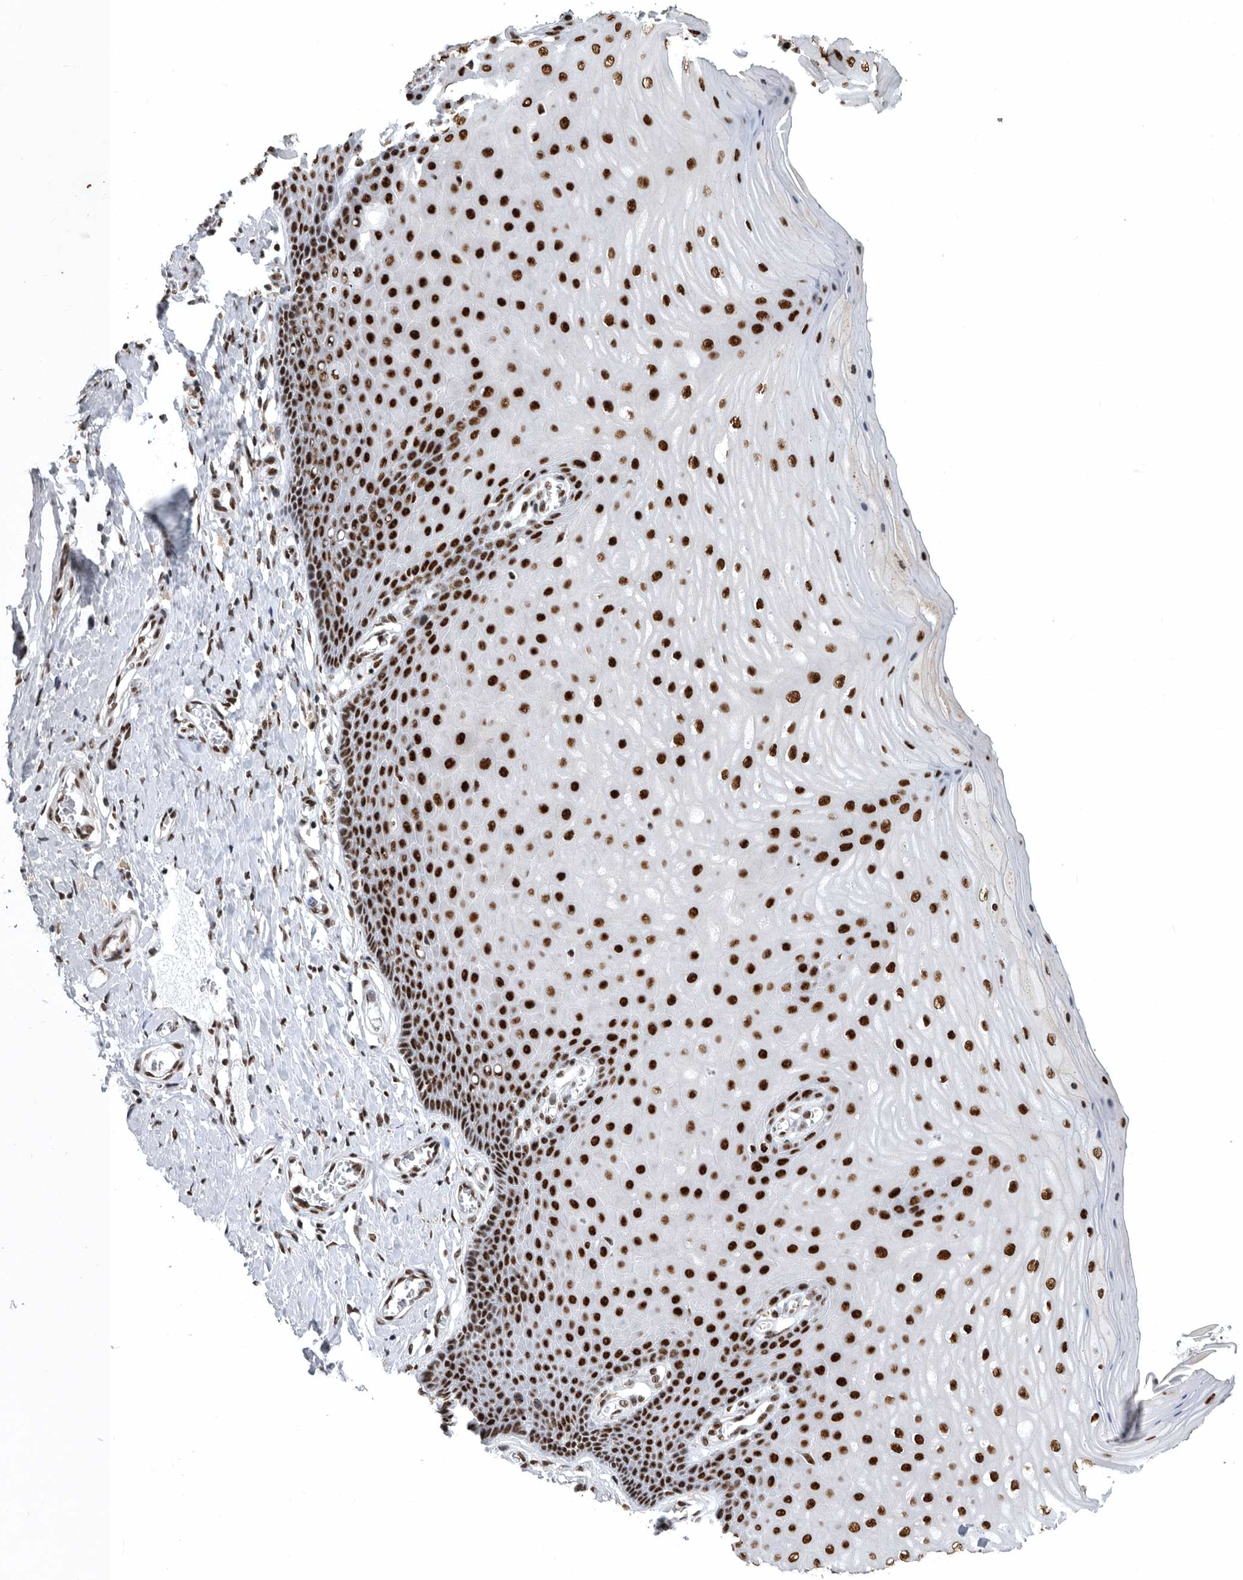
{"staining": {"intensity": "strong", "quantity": ">75%", "location": "nuclear"}, "tissue": "cervix", "cell_type": "Glandular cells", "image_type": "normal", "snomed": [{"axis": "morphology", "description": "Normal tissue, NOS"}, {"axis": "topography", "description": "Cervix"}], "caption": "This photomicrograph demonstrates immunohistochemistry (IHC) staining of benign human cervix, with high strong nuclear expression in about >75% of glandular cells.", "gene": "BCLAF1", "patient": {"sex": "female", "age": 55}}